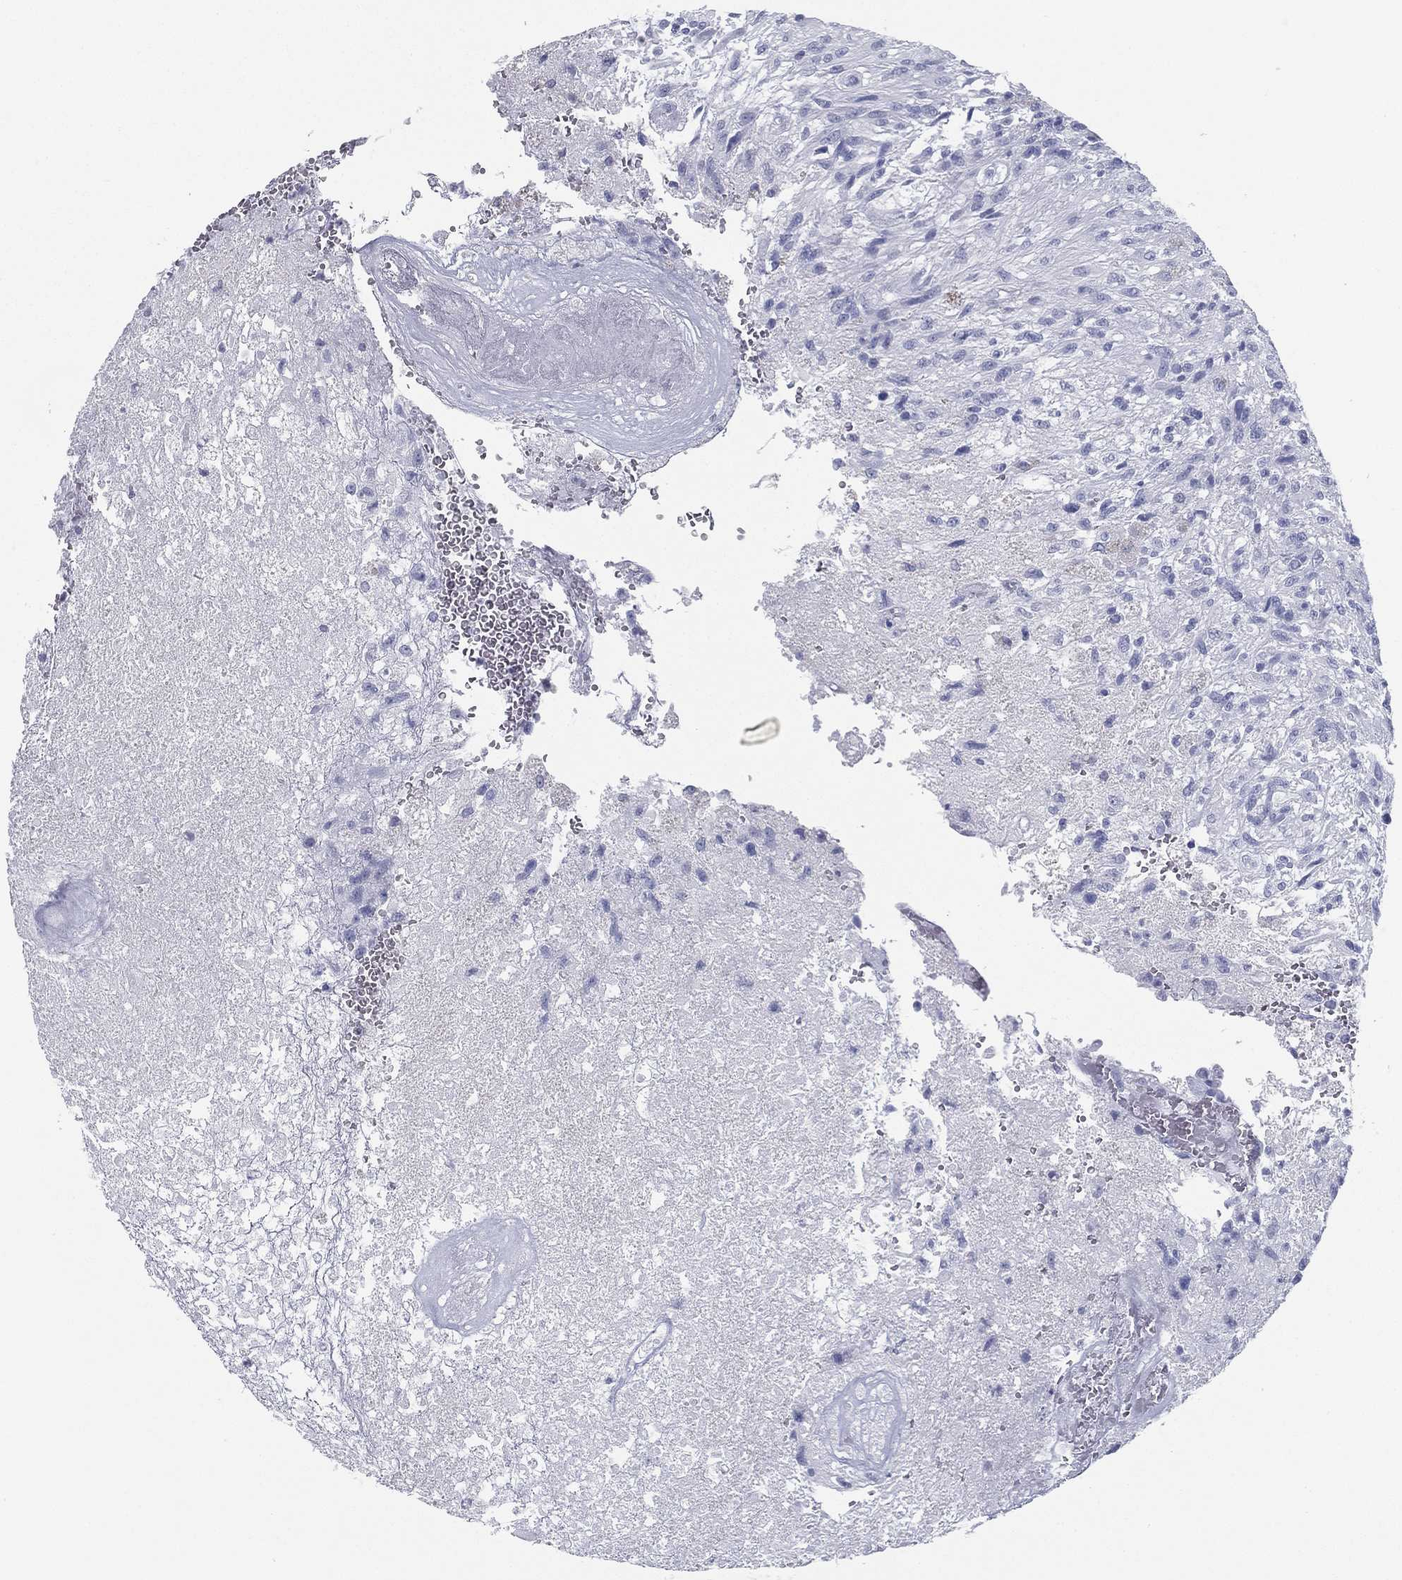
{"staining": {"intensity": "negative", "quantity": "none", "location": "none"}, "tissue": "glioma", "cell_type": "Tumor cells", "image_type": "cancer", "snomed": [{"axis": "morphology", "description": "Glioma, malignant, High grade"}, {"axis": "topography", "description": "Brain"}], "caption": "Tumor cells show no significant protein staining in glioma.", "gene": "PYHIN1", "patient": {"sex": "male", "age": 56}}